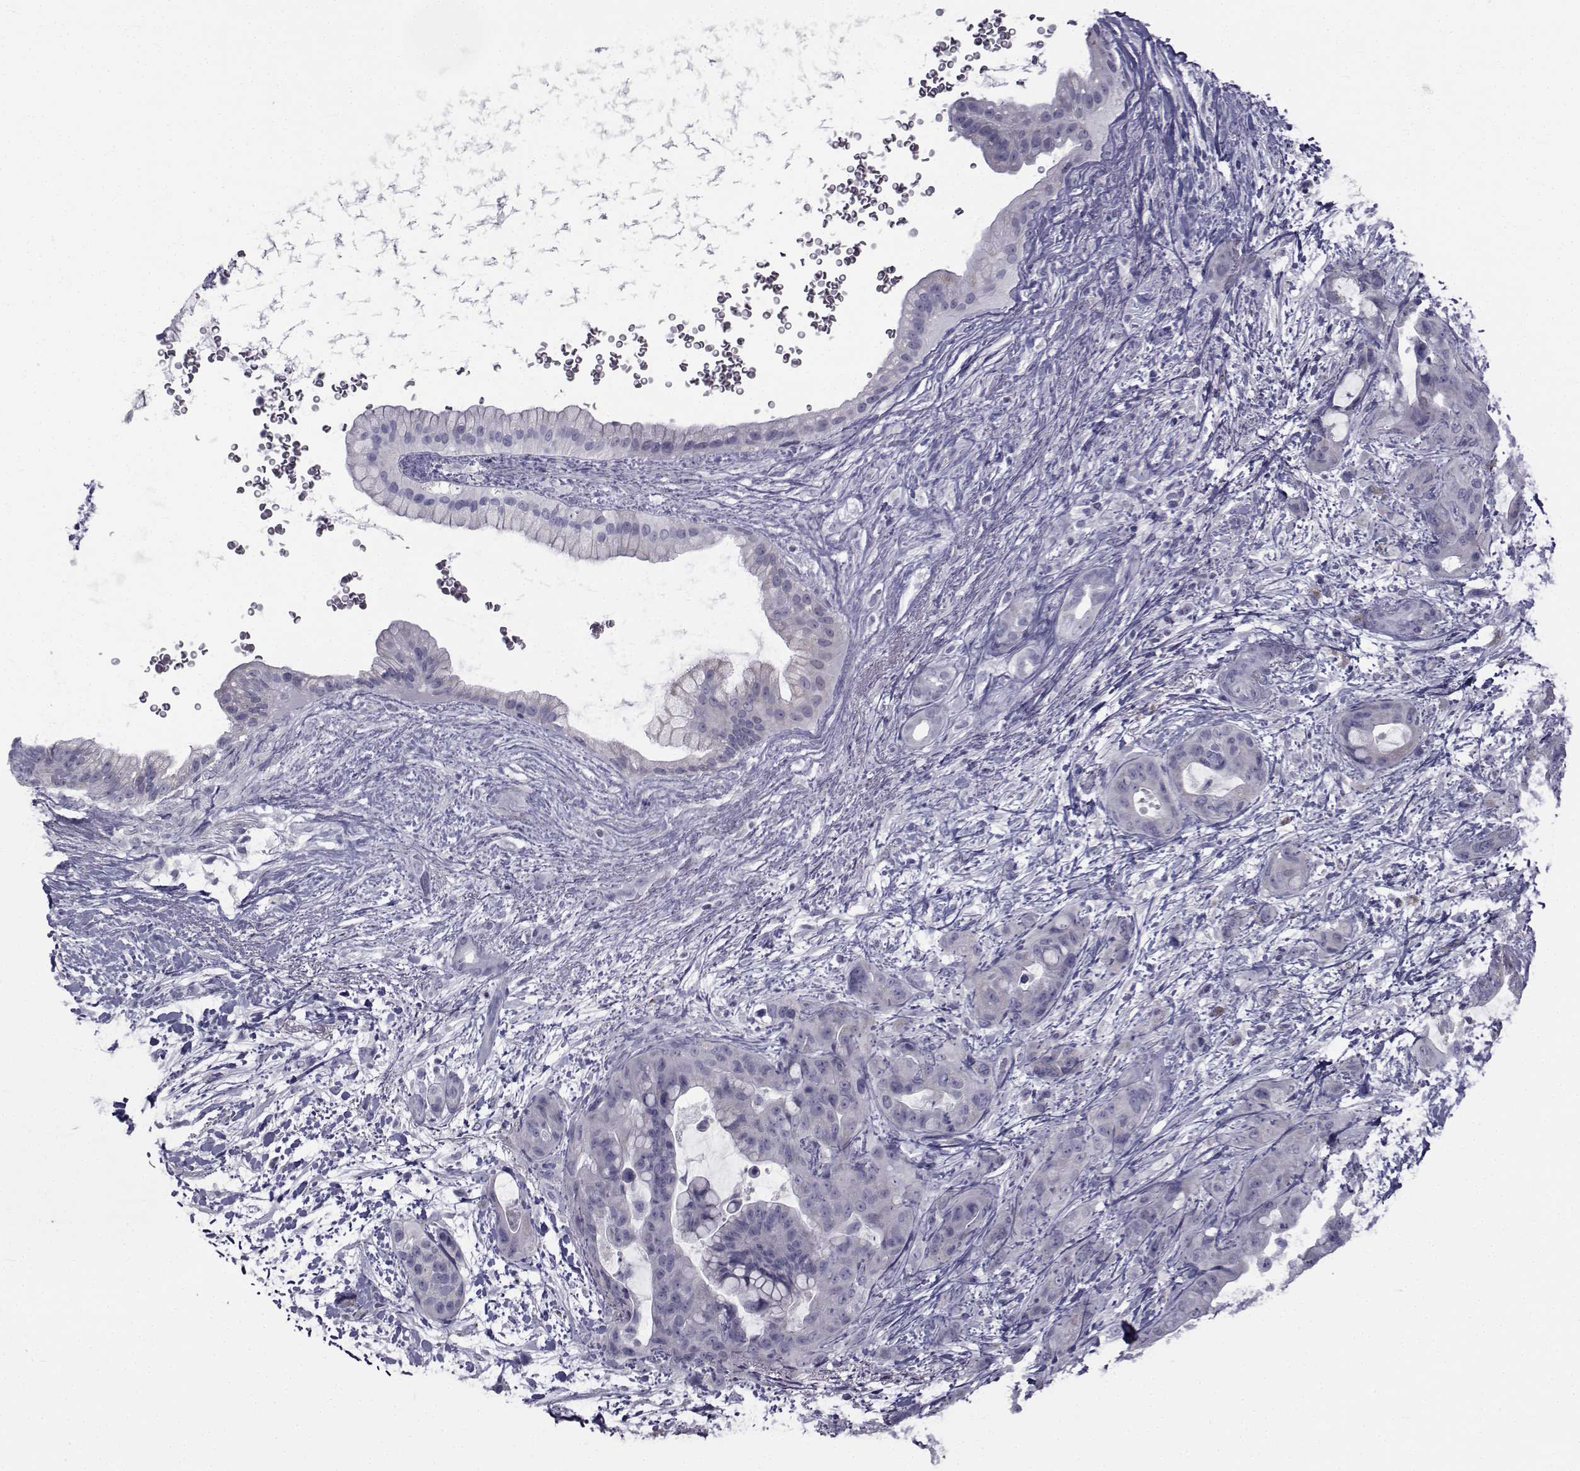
{"staining": {"intensity": "negative", "quantity": "none", "location": "none"}, "tissue": "pancreatic cancer", "cell_type": "Tumor cells", "image_type": "cancer", "snomed": [{"axis": "morphology", "description": "Adenocarcinoma, NOS"}, {"axis": "topography", "description": "Pancreas"}], "caption": "There is no significant positivity in tumor cells of adenocarcinoma (pancreatic).", "gene": "FDXR", "patient": {"sex": "male", "age": 71}}